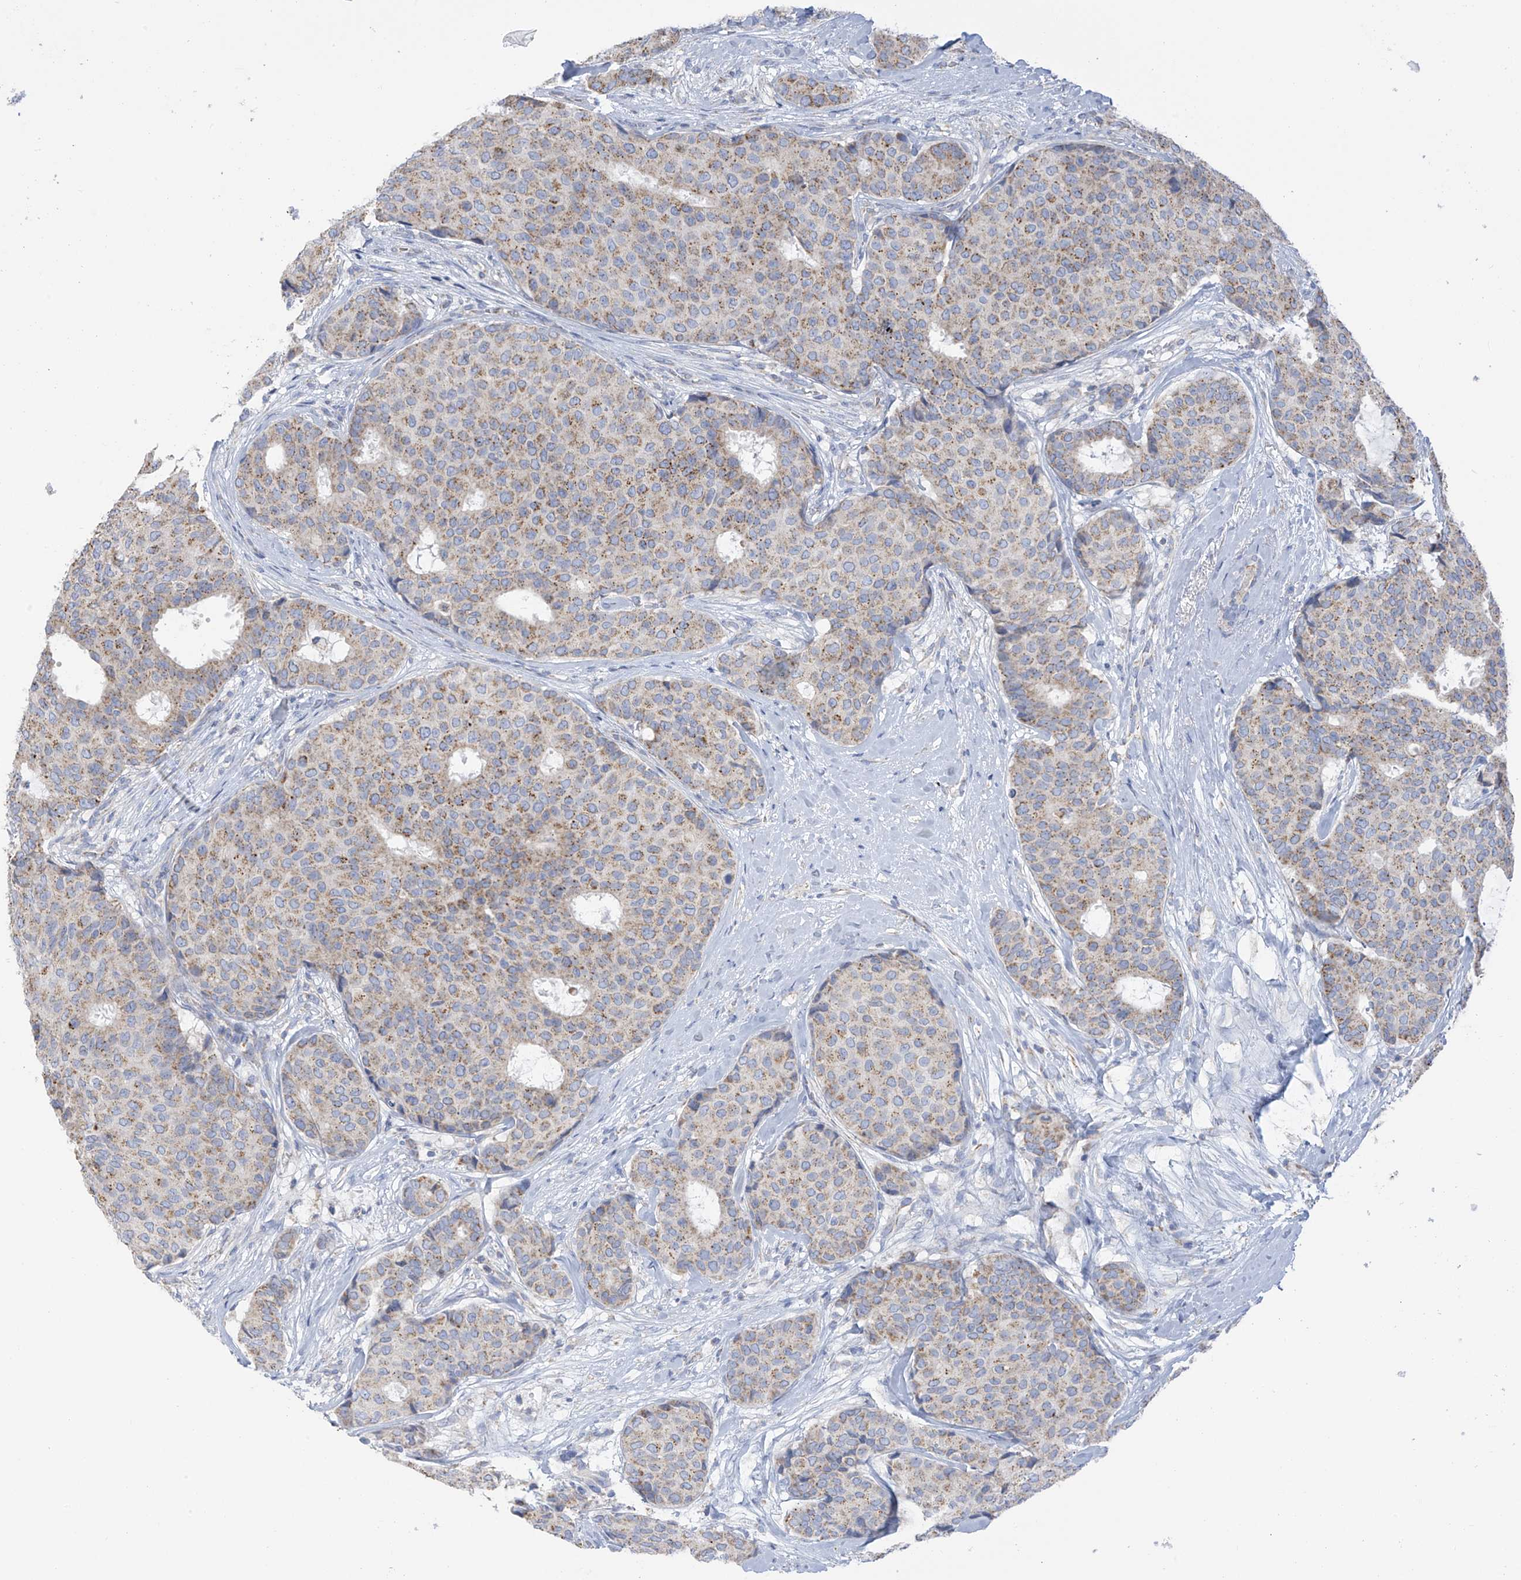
{"staining": {"intensity": "moderate", "quantity": ">75%", "location": "cytoplasmic/membranous"}, "tissue": "breast cancer", "cell_type": "Tumor cells", "image_type": "cancer", "snomed": [{"axis": "morphology", "description": "Duct carcinoma"}, {"axis": "topography", "description": "Breast"}], "caption": "Protein expression analysis of human intraductal carcinoma (breast) reveals moderate cytoplasmic/membranous staining in about >75% of tumor cells.", "gene": "PNPT1", "patient": {"sex": "female", "age": 75}}